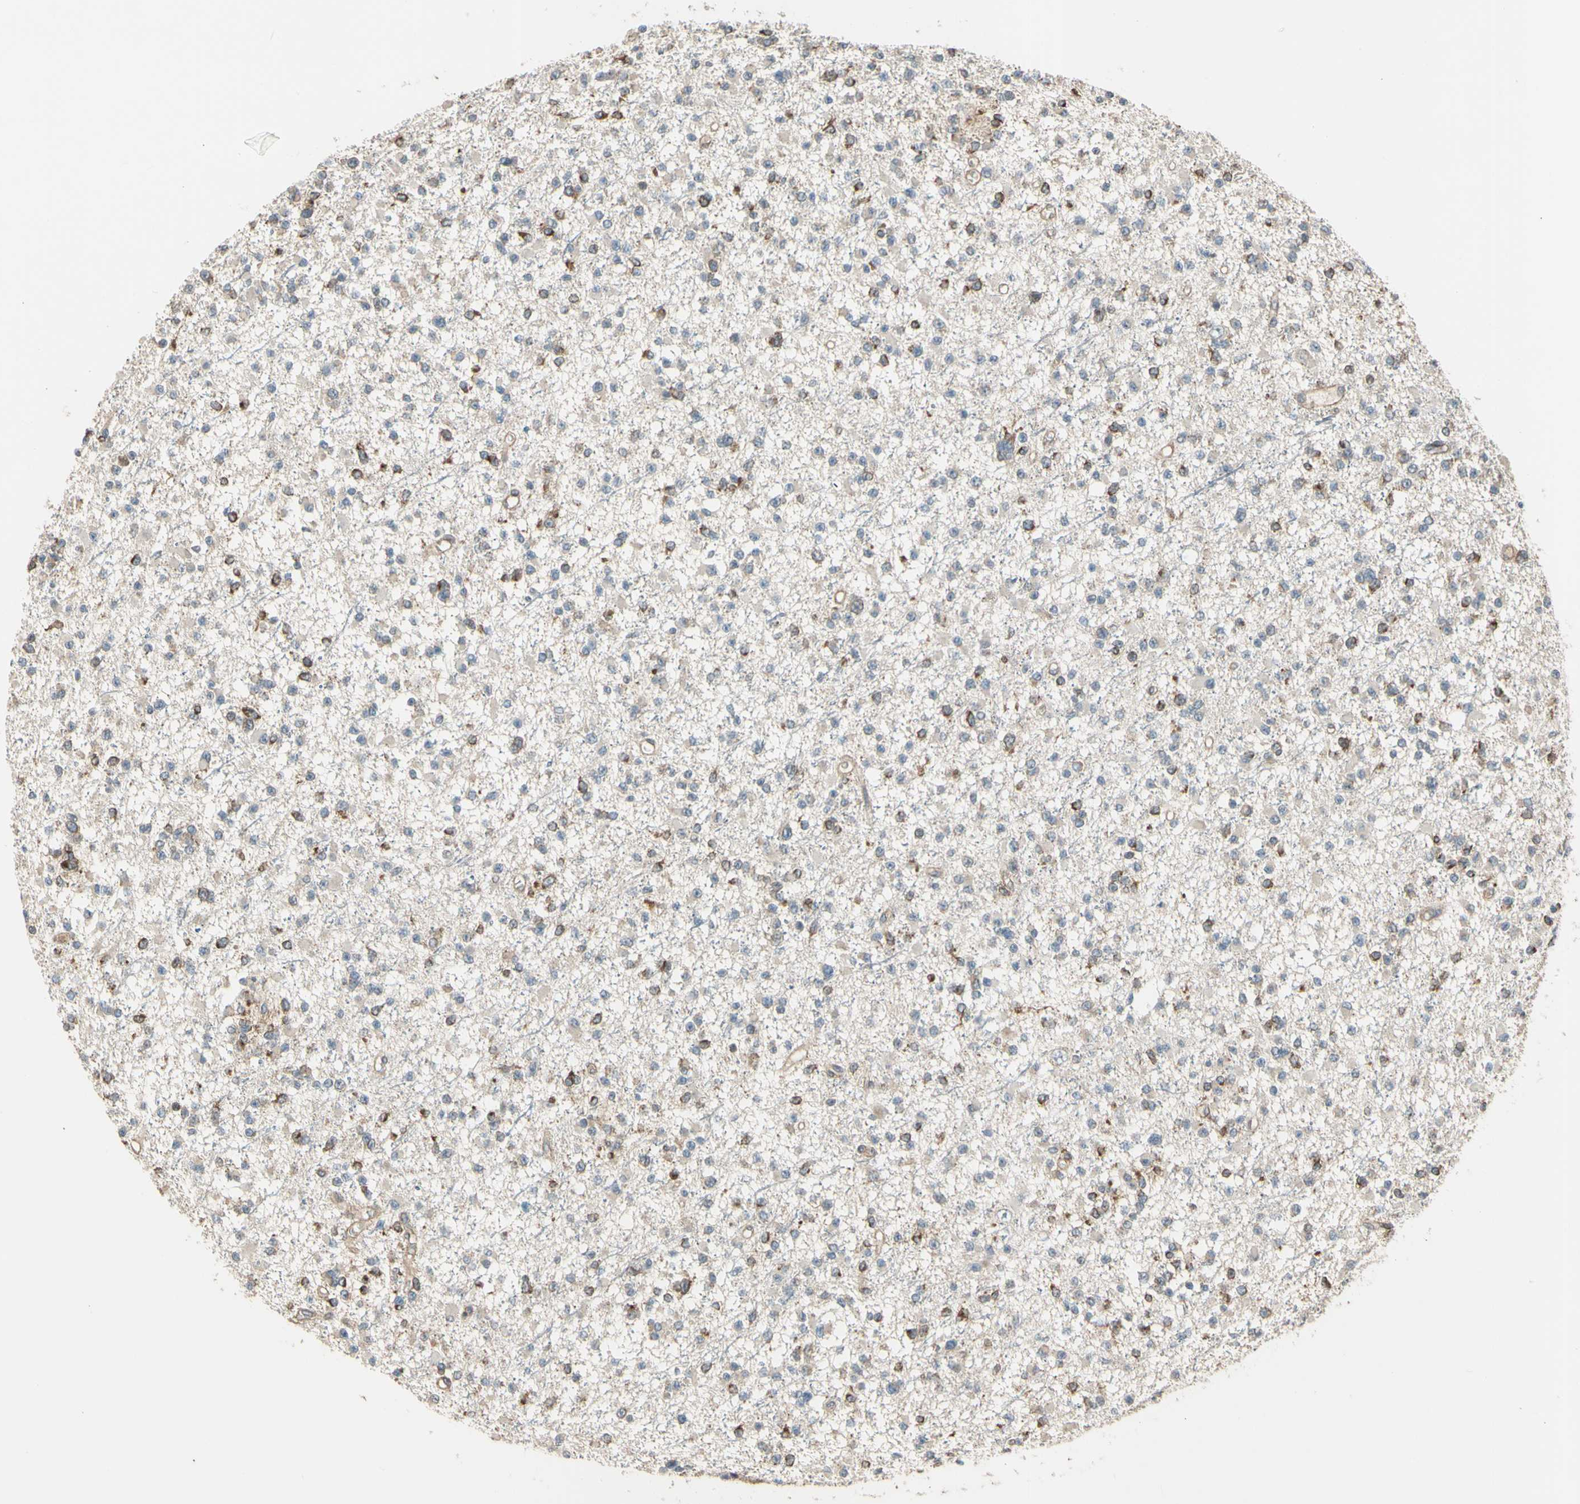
{"staining": {"intensity": "weak", "quantity": "25%-75%", "location": "cytoplasmic/membranous"}, "tissue": "glioma", "cell_type": "Tumor cells", "image_type": "cancer", "snomed": [{"axis": "morphology", "description": "Glioma, malignant, Low grade"}, {"axis": "topography", "description": "Brain"}], "caption": "This photomicrograph shows immunohistochemistry staining of glioma, with low weak cytoplasmic/membranous staining in about 25%-75% of tumor cells.", "gene": "EFNB2", "patient": {"sex": "female", "age": 22}}